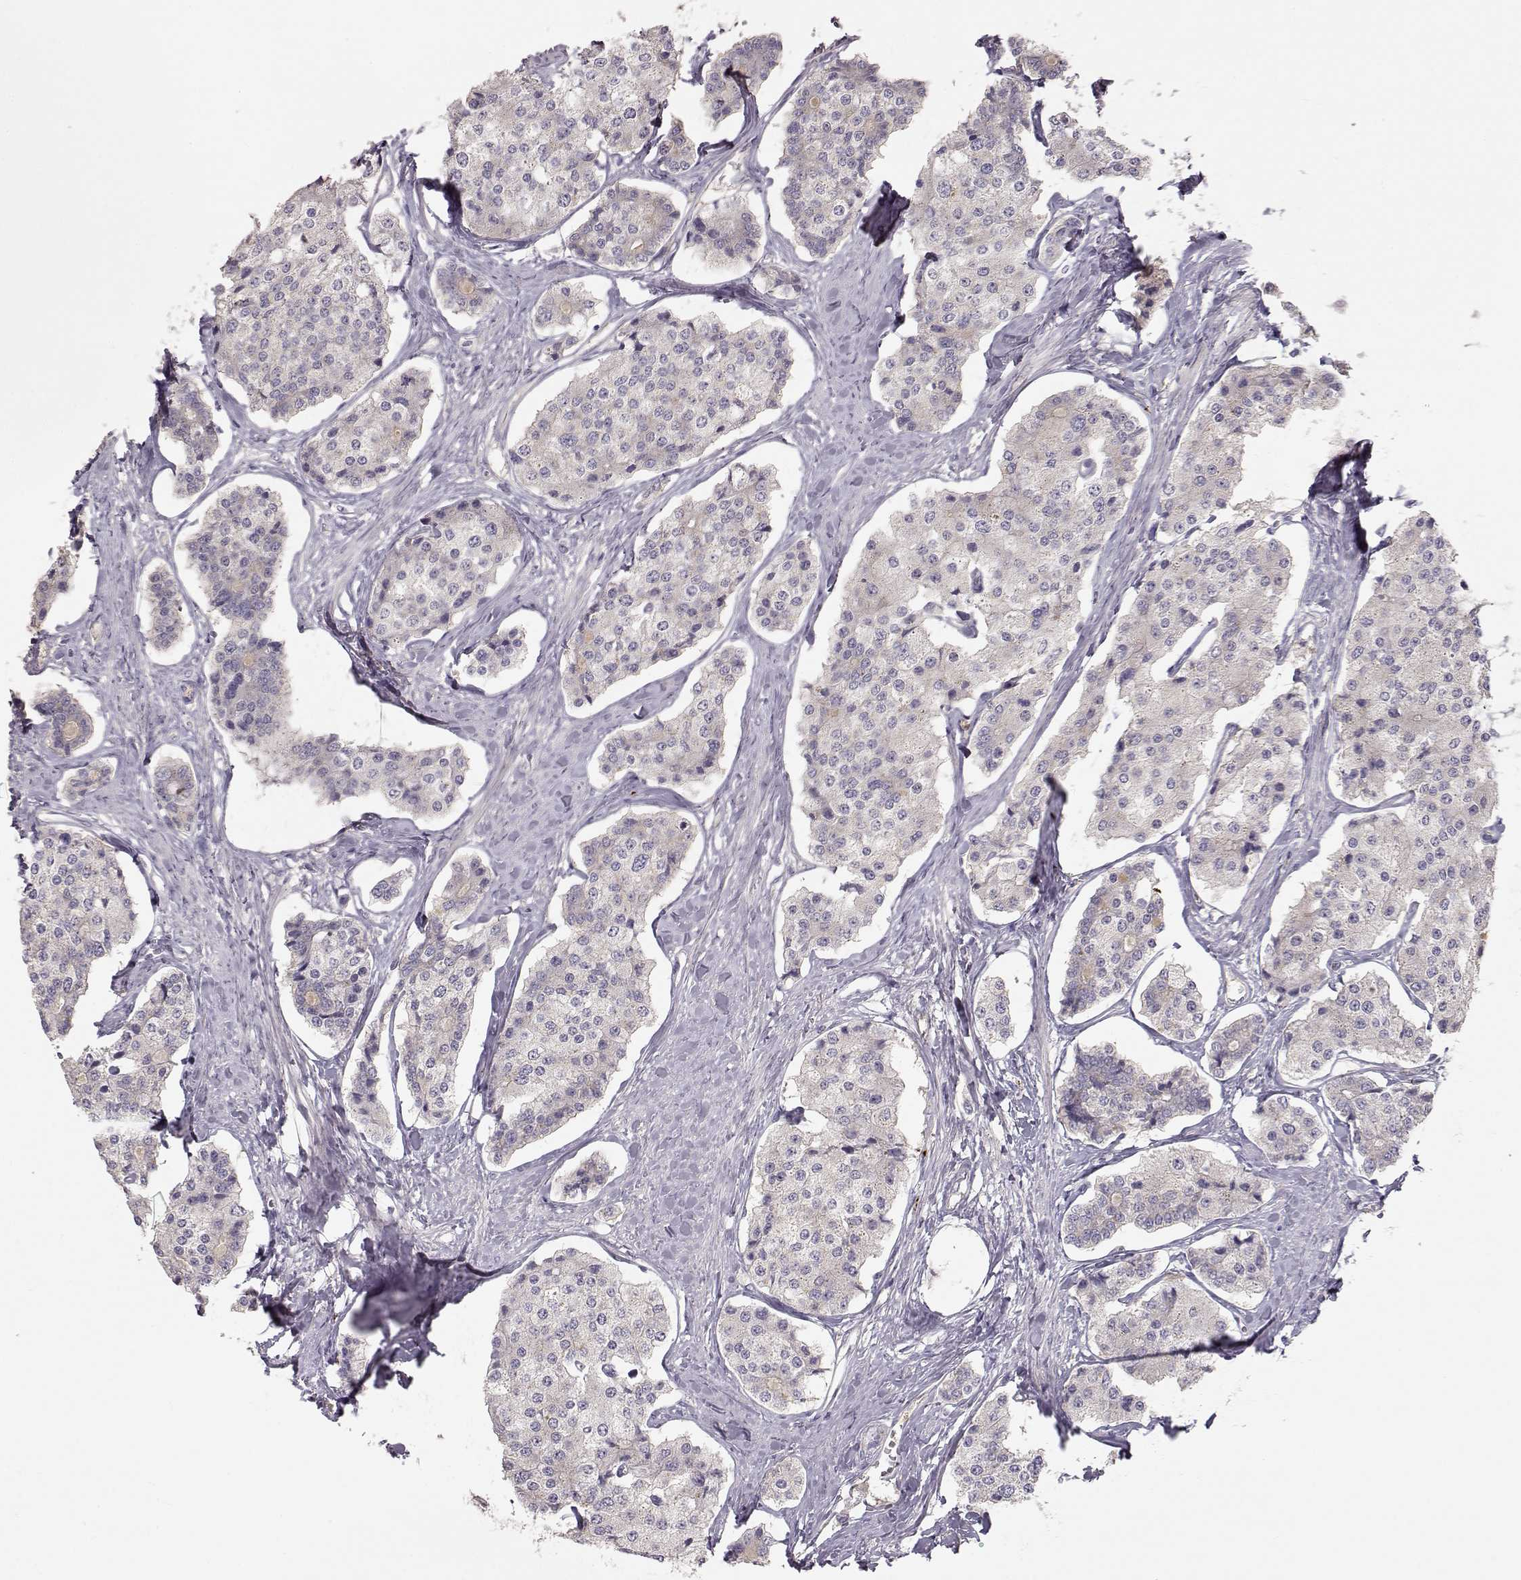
{"staining": {"intensity": "negative", "quantity": "none", "location": "none"}, "tissue": "carcinoid", "cell_type": "Tumor cells", "image_type": "cancer", "snomed": [{"axis": "morphology", "description": "Carcinoid, malignant, NOS"}, {"axis": "topography", "description": "Small intestine"}], "caption": "Immunohistochemical staining of human carcinoid shows no significant expression in tumor cells.", "gene": "ARHGAP8", "patient": {"sex": "female", "age": 65}}